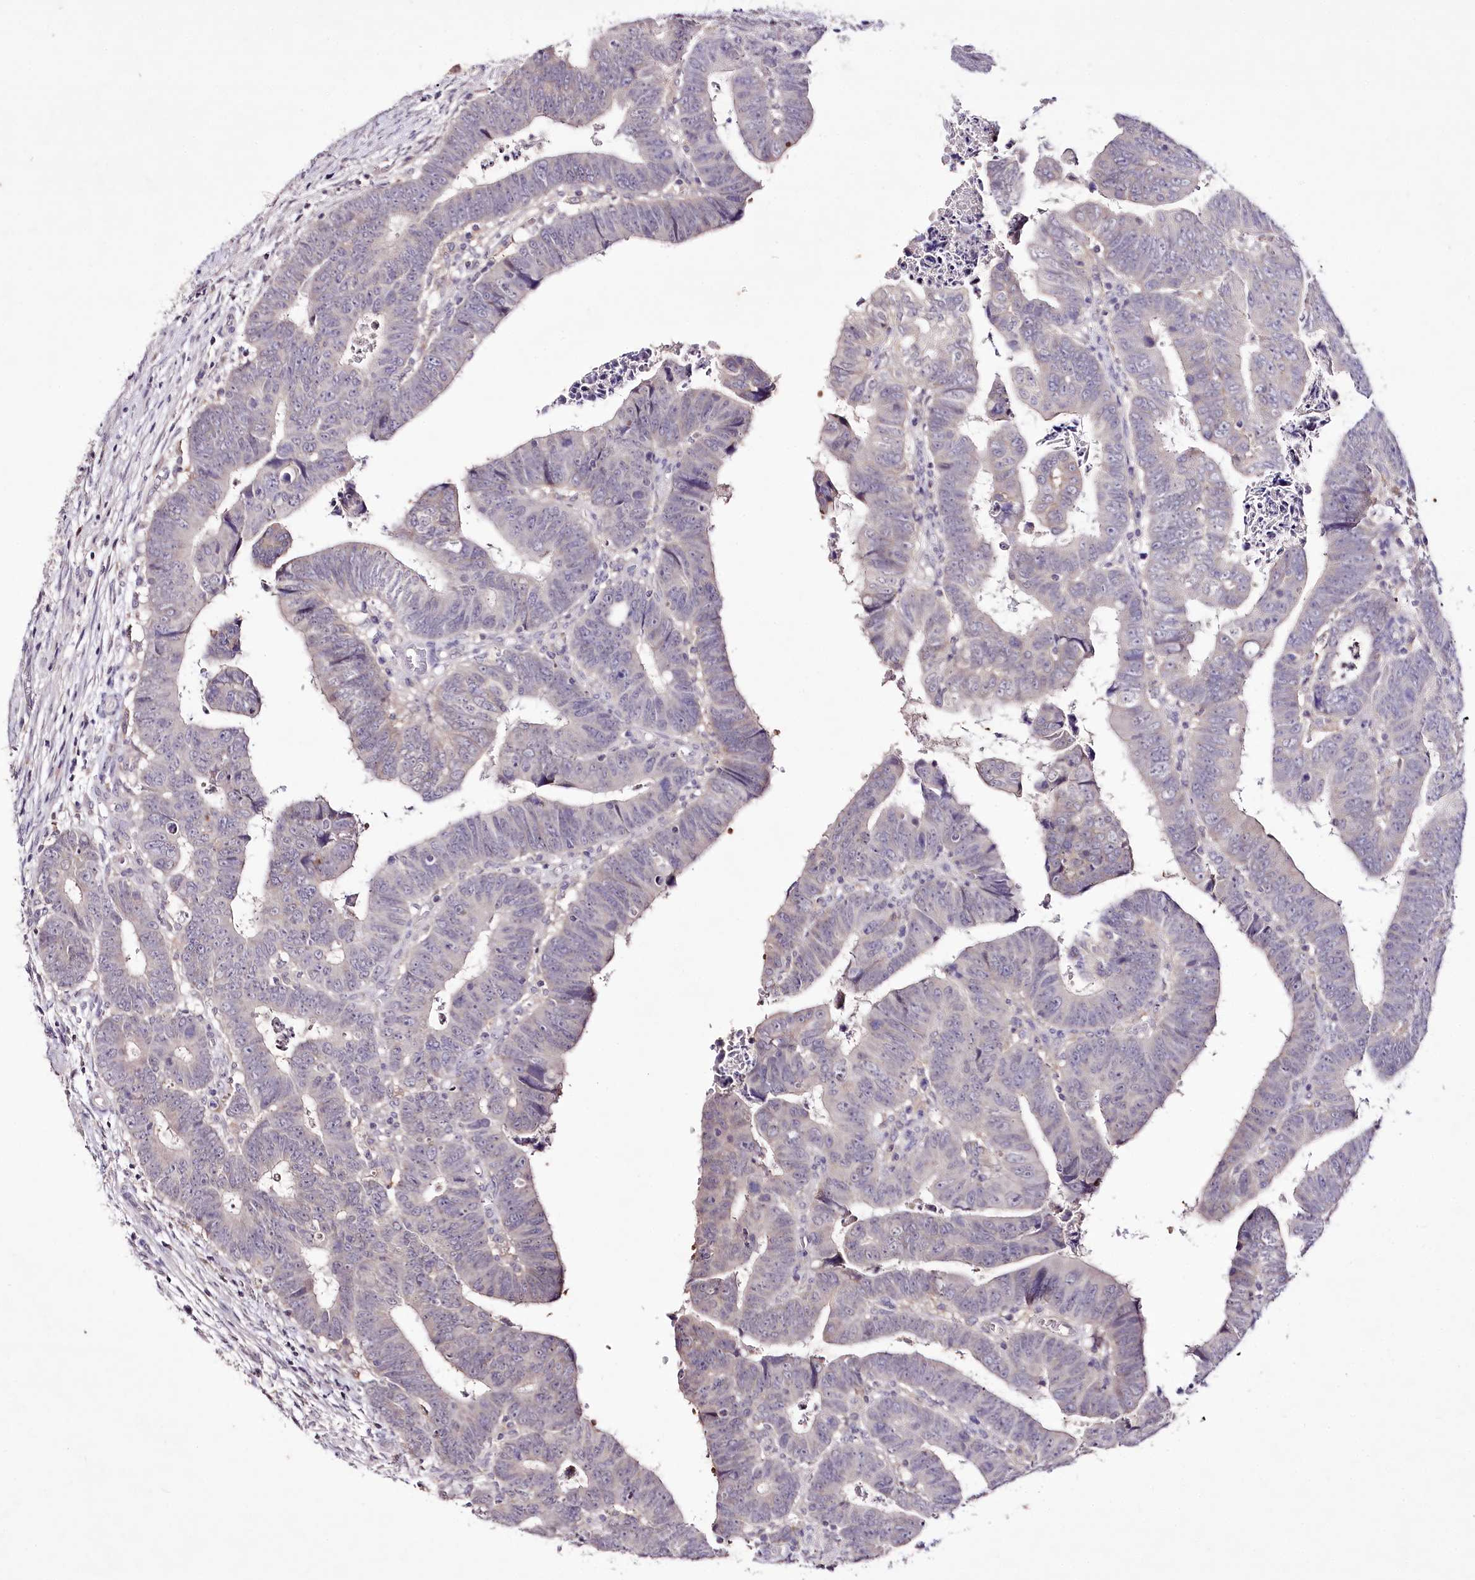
{"staining": {"intensity": "negative", "quantity": "none", "location": "none"}, "tissue": "colorectal cancer", "cell_type": "Tumor cells", "image_type": "cancer", "snomed": [{"axis": "morphology", "description": "Normal tissue, NOS"}, {"axis": "morphology", "description": "Adenocarcinoma, NOS"}, {"axis": "topography", "description": "Rectum"}], "caption": "Colorectal cancer (adenocarcinoma) stained for a protein using immunohistochemistry (IHC) displays no staining tumor cells.", "gene": "ENPP1", "patient": {"sex": "female", "age": 65}}